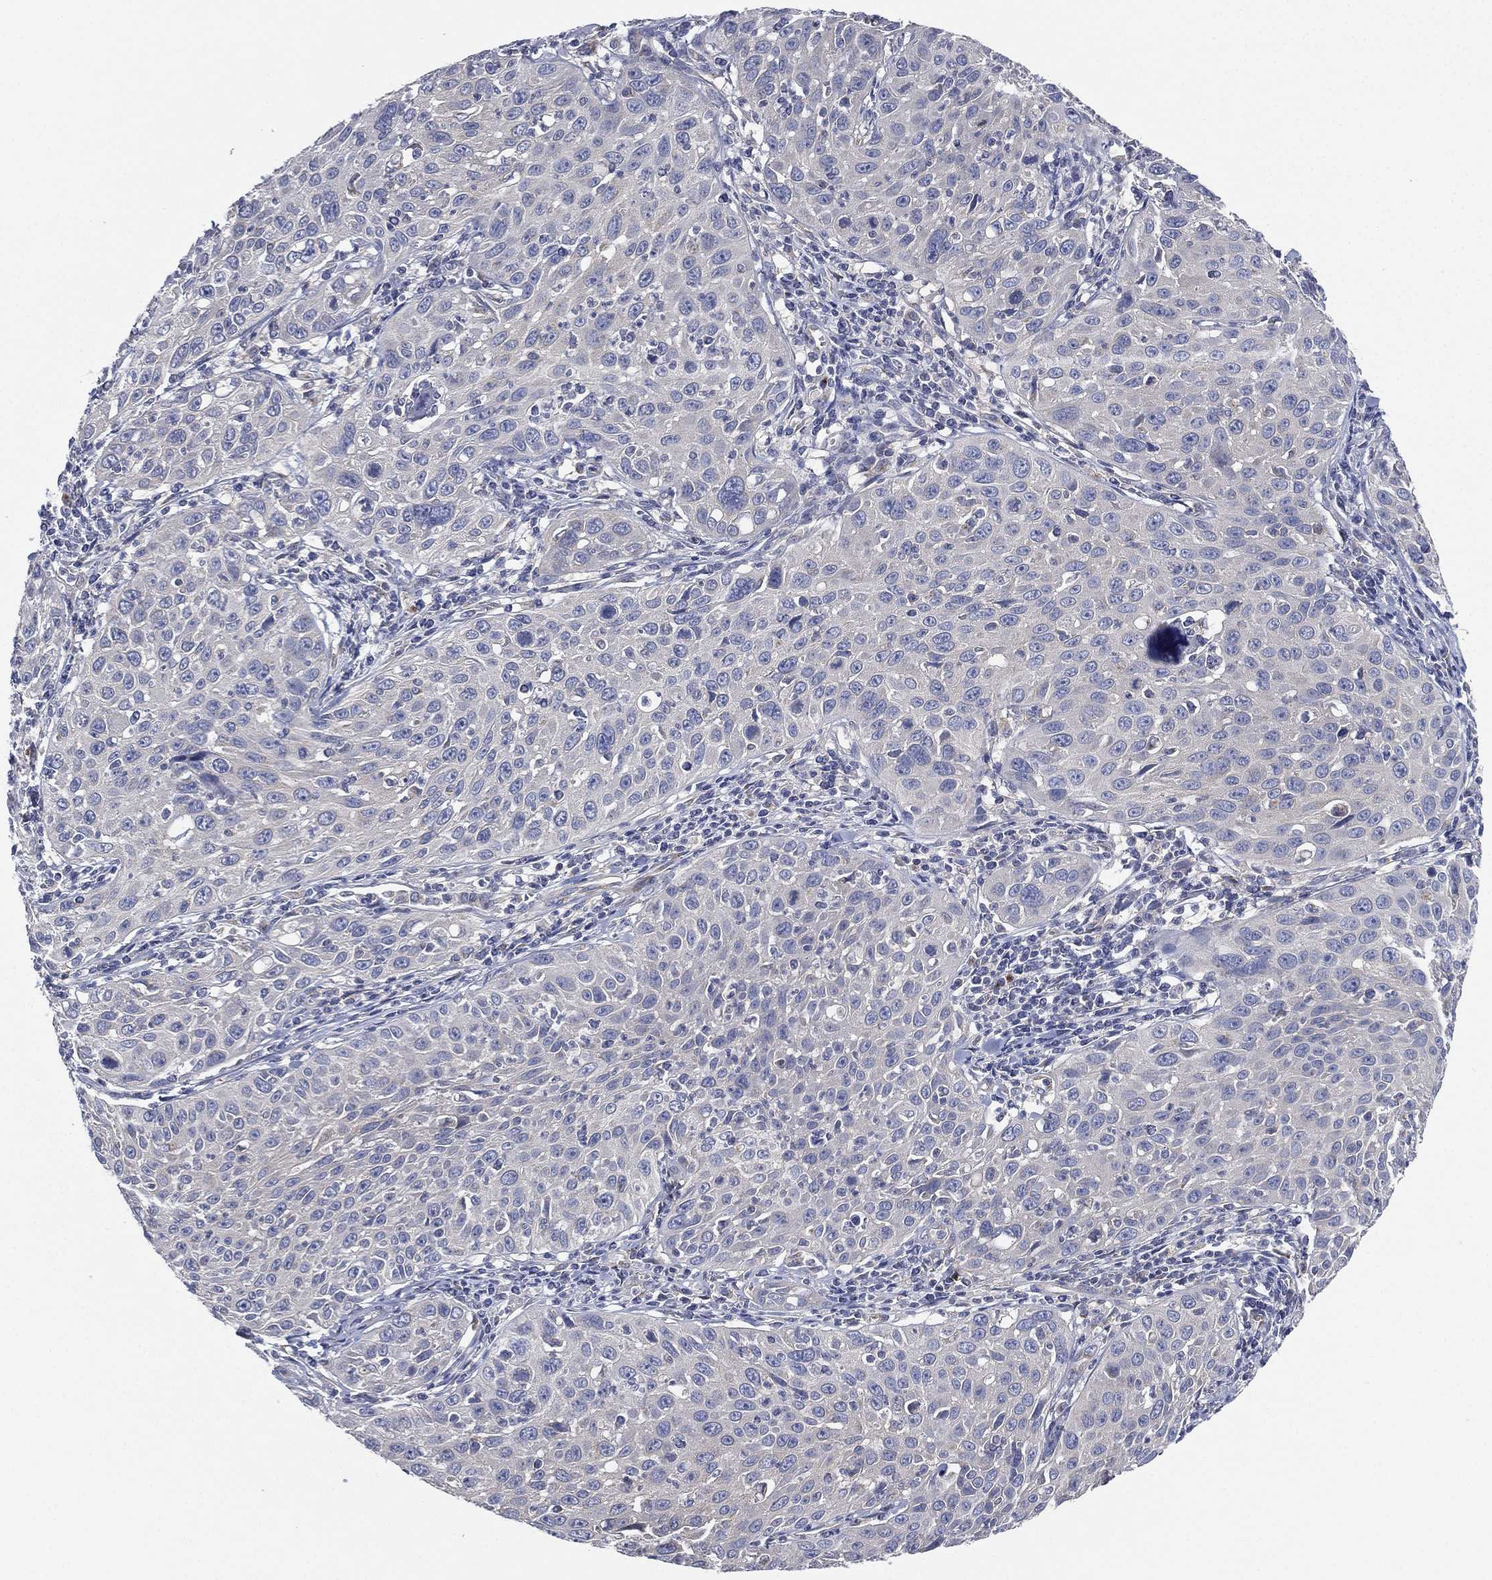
{"staining": {"intensity": "negative", "quantity": "none", "location": "none"}, "tissue": "cervical cancer", "cell_type": "Tumor cells", "image_type": "cancer", "snomed": [{"axis": "morphology", "description": "Squamous cell carcinoma, NOS"}, {"axis": "topography", "description": "Cervix"}], "caption": "DAB immunohistochemical staining of human cervical cancer demonstrates no significant expression in tumor cells. (Immunohistochemistry, brightfield microscopy, high magnification).", "gene": "ATP8A2", "patient": {"sex": "female", "age": 26}}